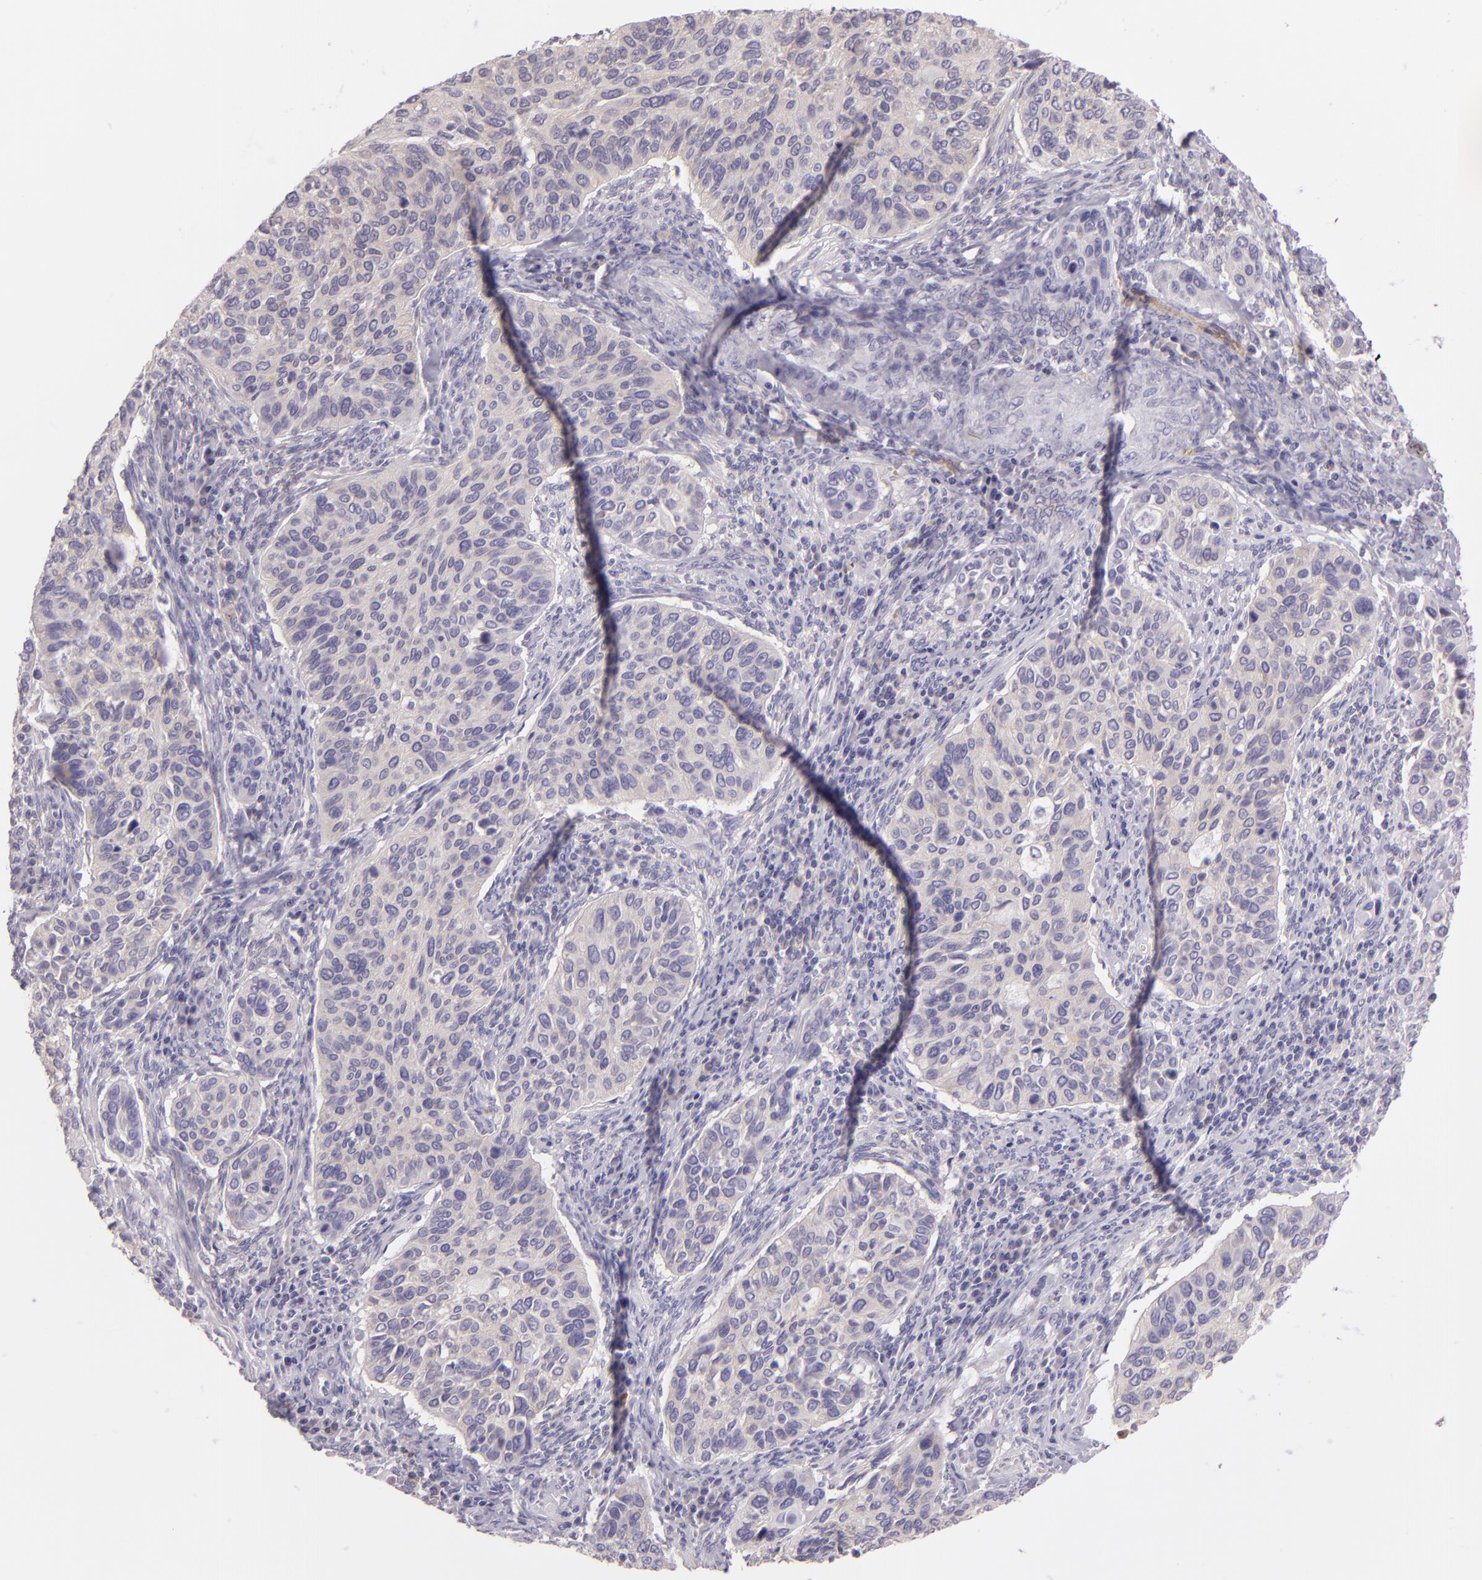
{"staining": {"intensity": "negative", "quantity": "none", "location": "none"}, "tissue": "cervical cancer", "cell_type": "Tumor cells", "image_type": "cancer", "snomed": [{"axis": "morphology", "description": "Adenocarcinoma, NOS"}, {"axis": "topography", "description": "Cervix"}], "caption": "The immunohistochemistry photomicrograph has no significant positivity in tumor cells of cervical adenocarcinoma tissue.", "gene": "ZC3H7B", "patient": {"sex": "female", "age": 29}}